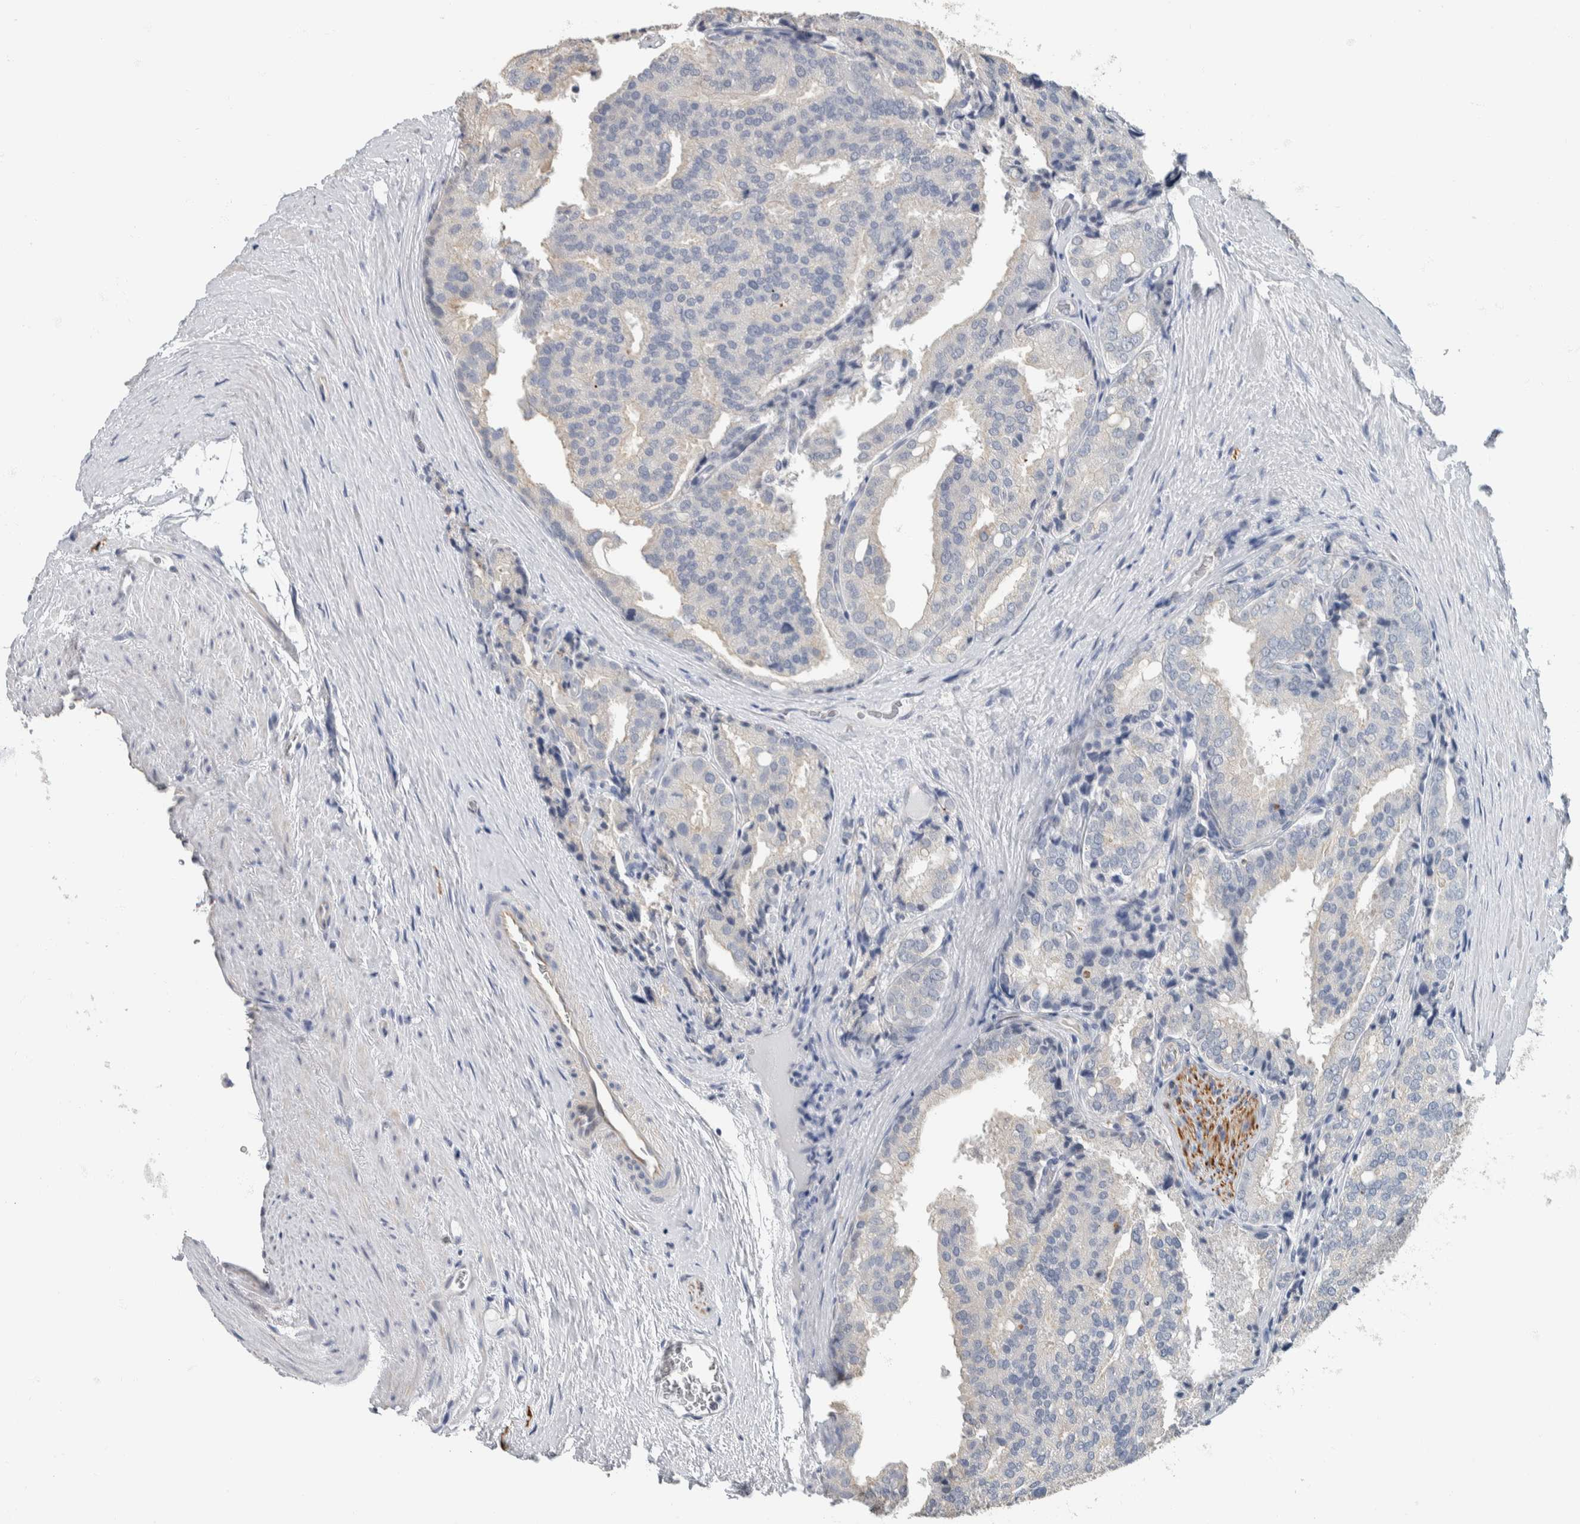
{"staining": {"intensity": "negative", "quantity": "none", "location": "none"}, "tissue": "prostate cancer", "cell_type": "Tumor cells", "image_type": "cancer", "snomed": [{"axis": "morphology", "description": "Adenocarcinoma, High grade"}, {"axis": "topography", "description": "Prostate"}], "caption": "Tumor cells are negative for brown protein staining in prostate cancer (high-grade adenocarcinoma). (DAB immunohistochemistry with hematoxylin counter stain).", "gene": "NEFM", "patient": {"sex": "male", "age": 50}}